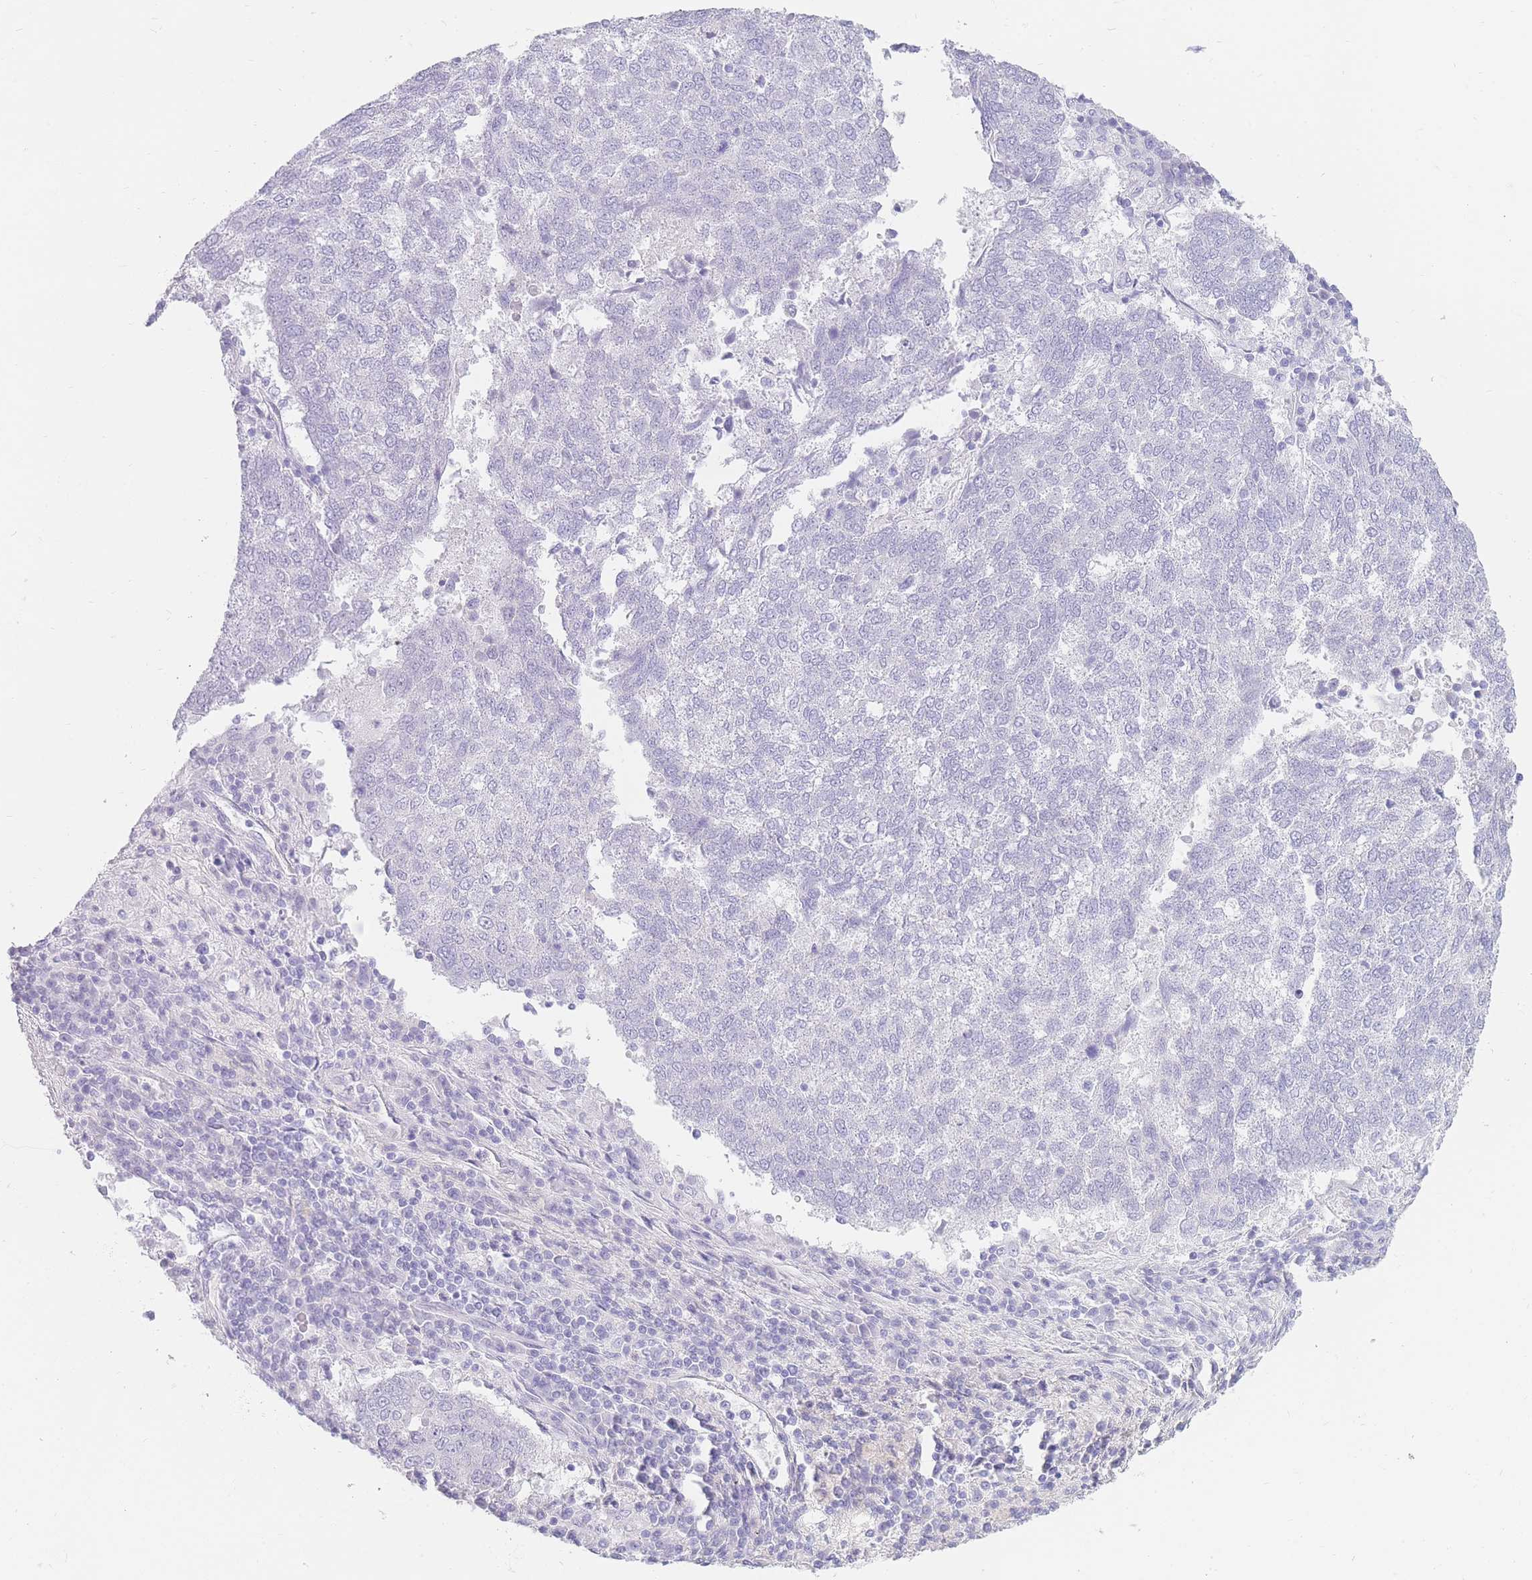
{"staining": {"intensity": "negative", "quantity": "none", "location": "none"}, "tissue": "lung cancer", "cell_type": "Tumor cells", "image_type": "cancer", "snomed": [{"axis": "morphology", "description": "Squamous cell carcinoma, NOS"}, {"axis": "topography", "description": "Lung"}], "caption": "The photomicrograph demonstrates no staining of tumor cells in squamous cell carcinoma (lung).", "gene": "UPK1A", "patient": {"sex": "male", "age": 73}}